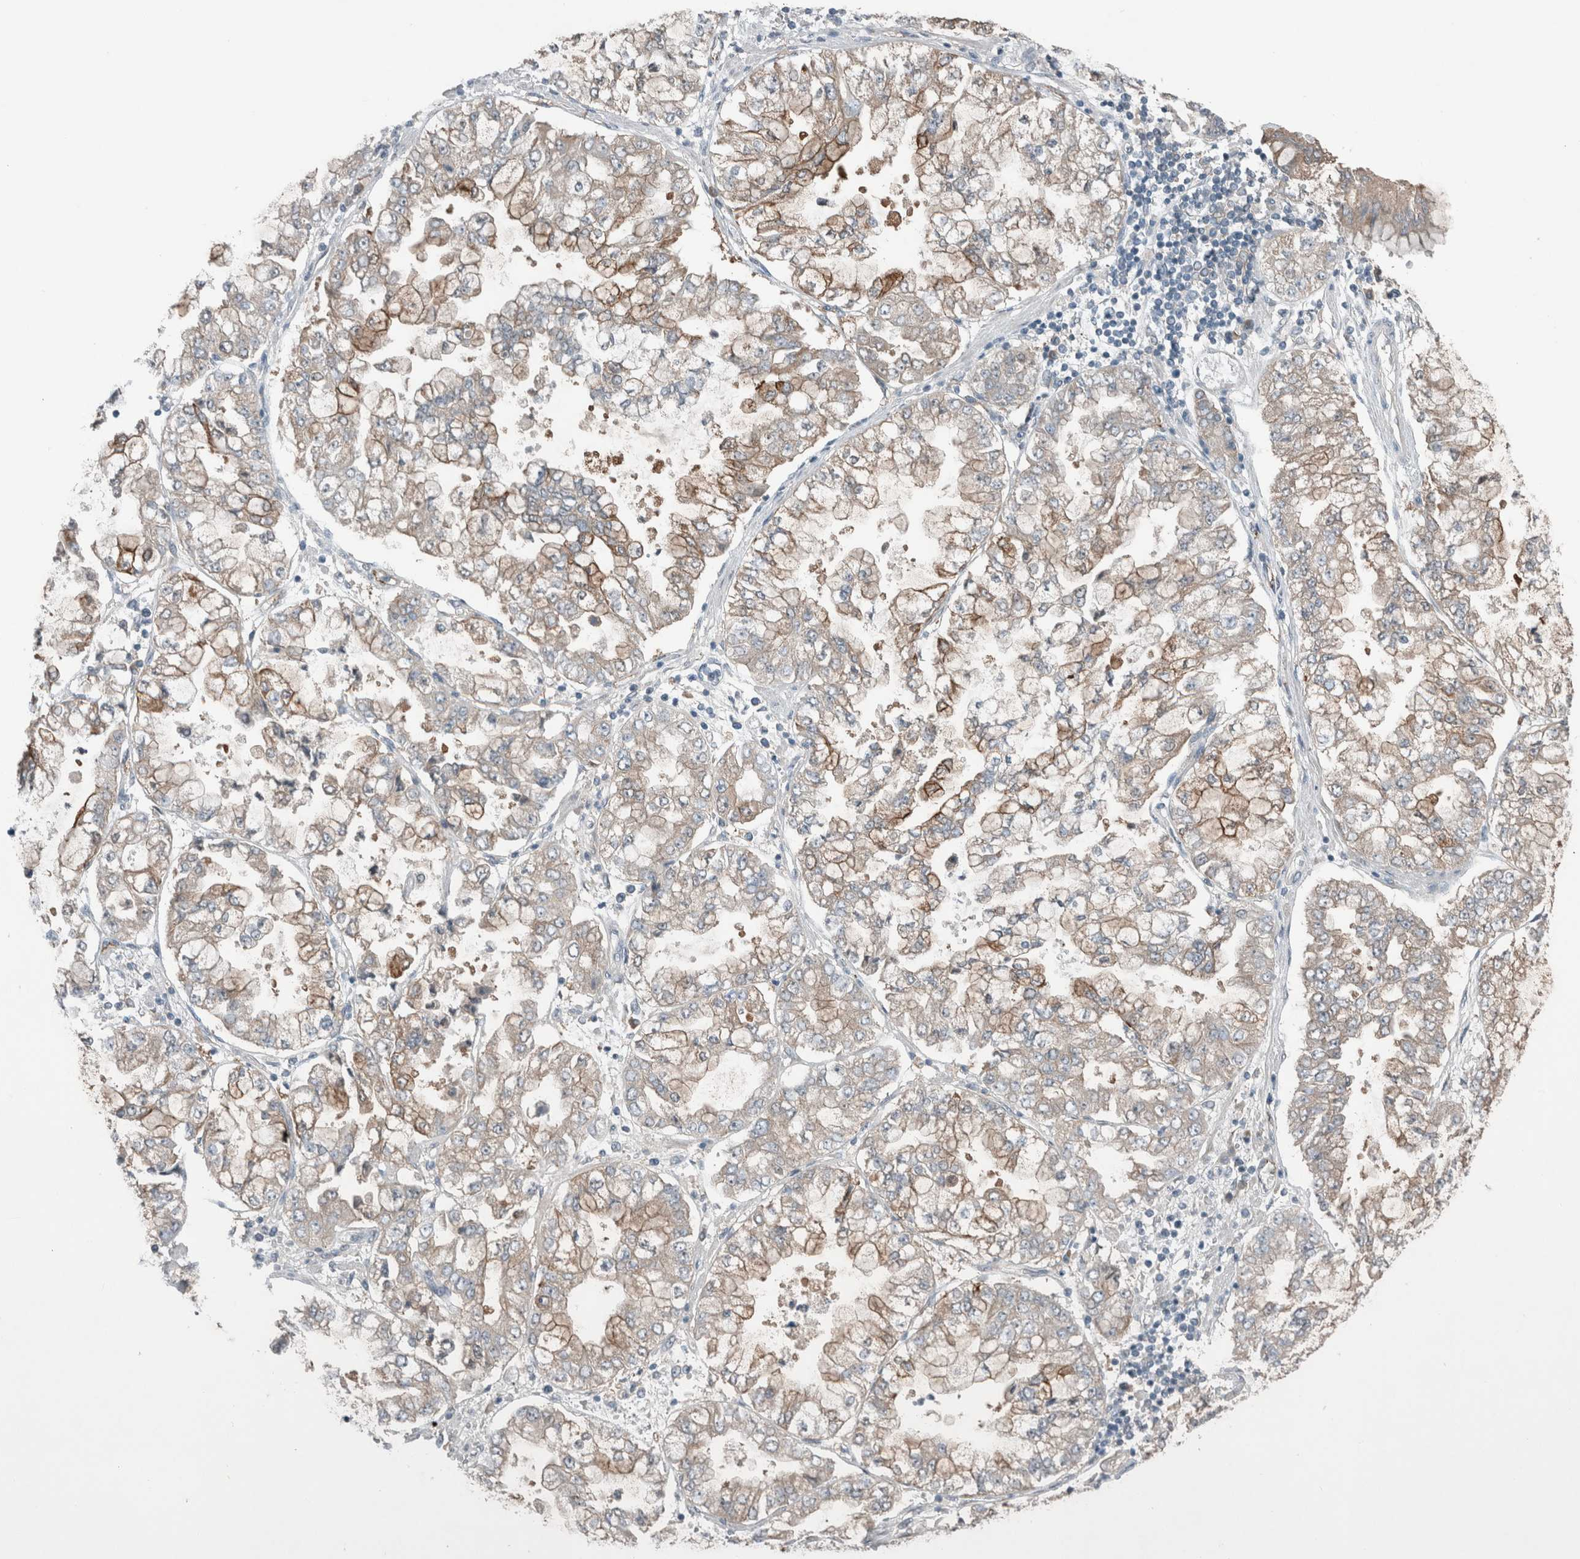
{"staining": {"intensity": "weak", "quantity": "25%-75%", "location": "cytoplasmic/membranous"}, "tissue": "stomach cancer", "cell_type": "Tumor cells", "image_type": "cancer", "snomed": [{"axis": "morphology", "description": "Adenocarcinoma, NOS"}, {"axis": "topography", "description": "Stomach"}], "caption": "Immunohistochemistry of human adenocarcinoma (stomach) displays low levels of weak cytoplasmic/membranous staining in about 25%-75% of tumor cells. The staining is performed using DAB brown chromogen to label protein expression. The nuclei are counter-stained blue using hematoxylin.", "gene": "RALGDS", "patient": {"sex": "male", "age": 76}}